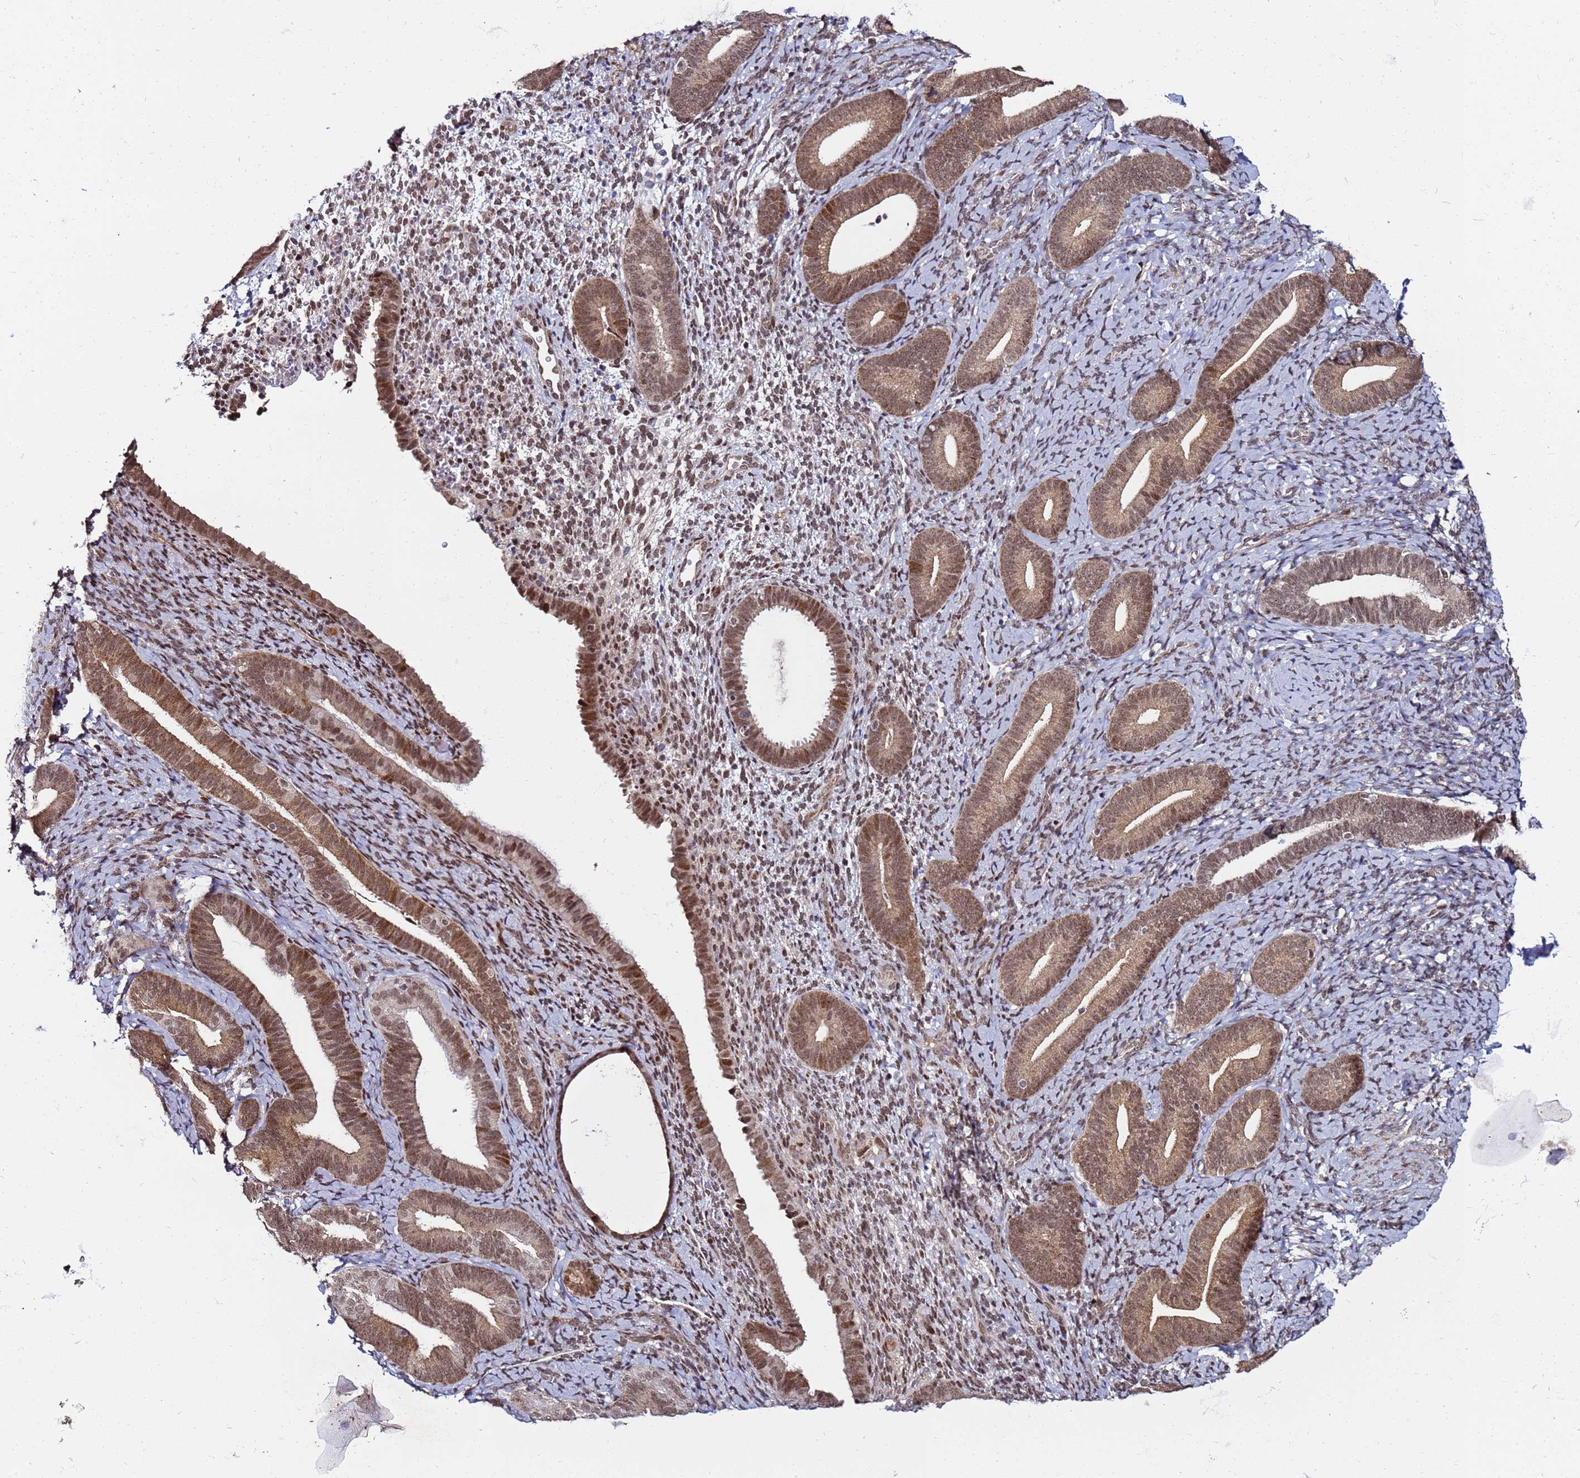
{"staining": {"intensity": "negative", "quantity": "none", "location": "none"}, "tissue": "endometrium", "cell_type": "Cells in endometrial stroma", "image_type": "normal", "snomed": [{"axis": "morphology", "description": "Normal tissue, NOS"}, {"axis": "topography", "description": "Endometrium"}], "caption": "Human endometrium stained for a protein using immunohistochemistry (IHC) shows no expression in cells in endometrial stroma.", "gene": "PPM1H", "patient": {"sex": "female", "age": 65}}